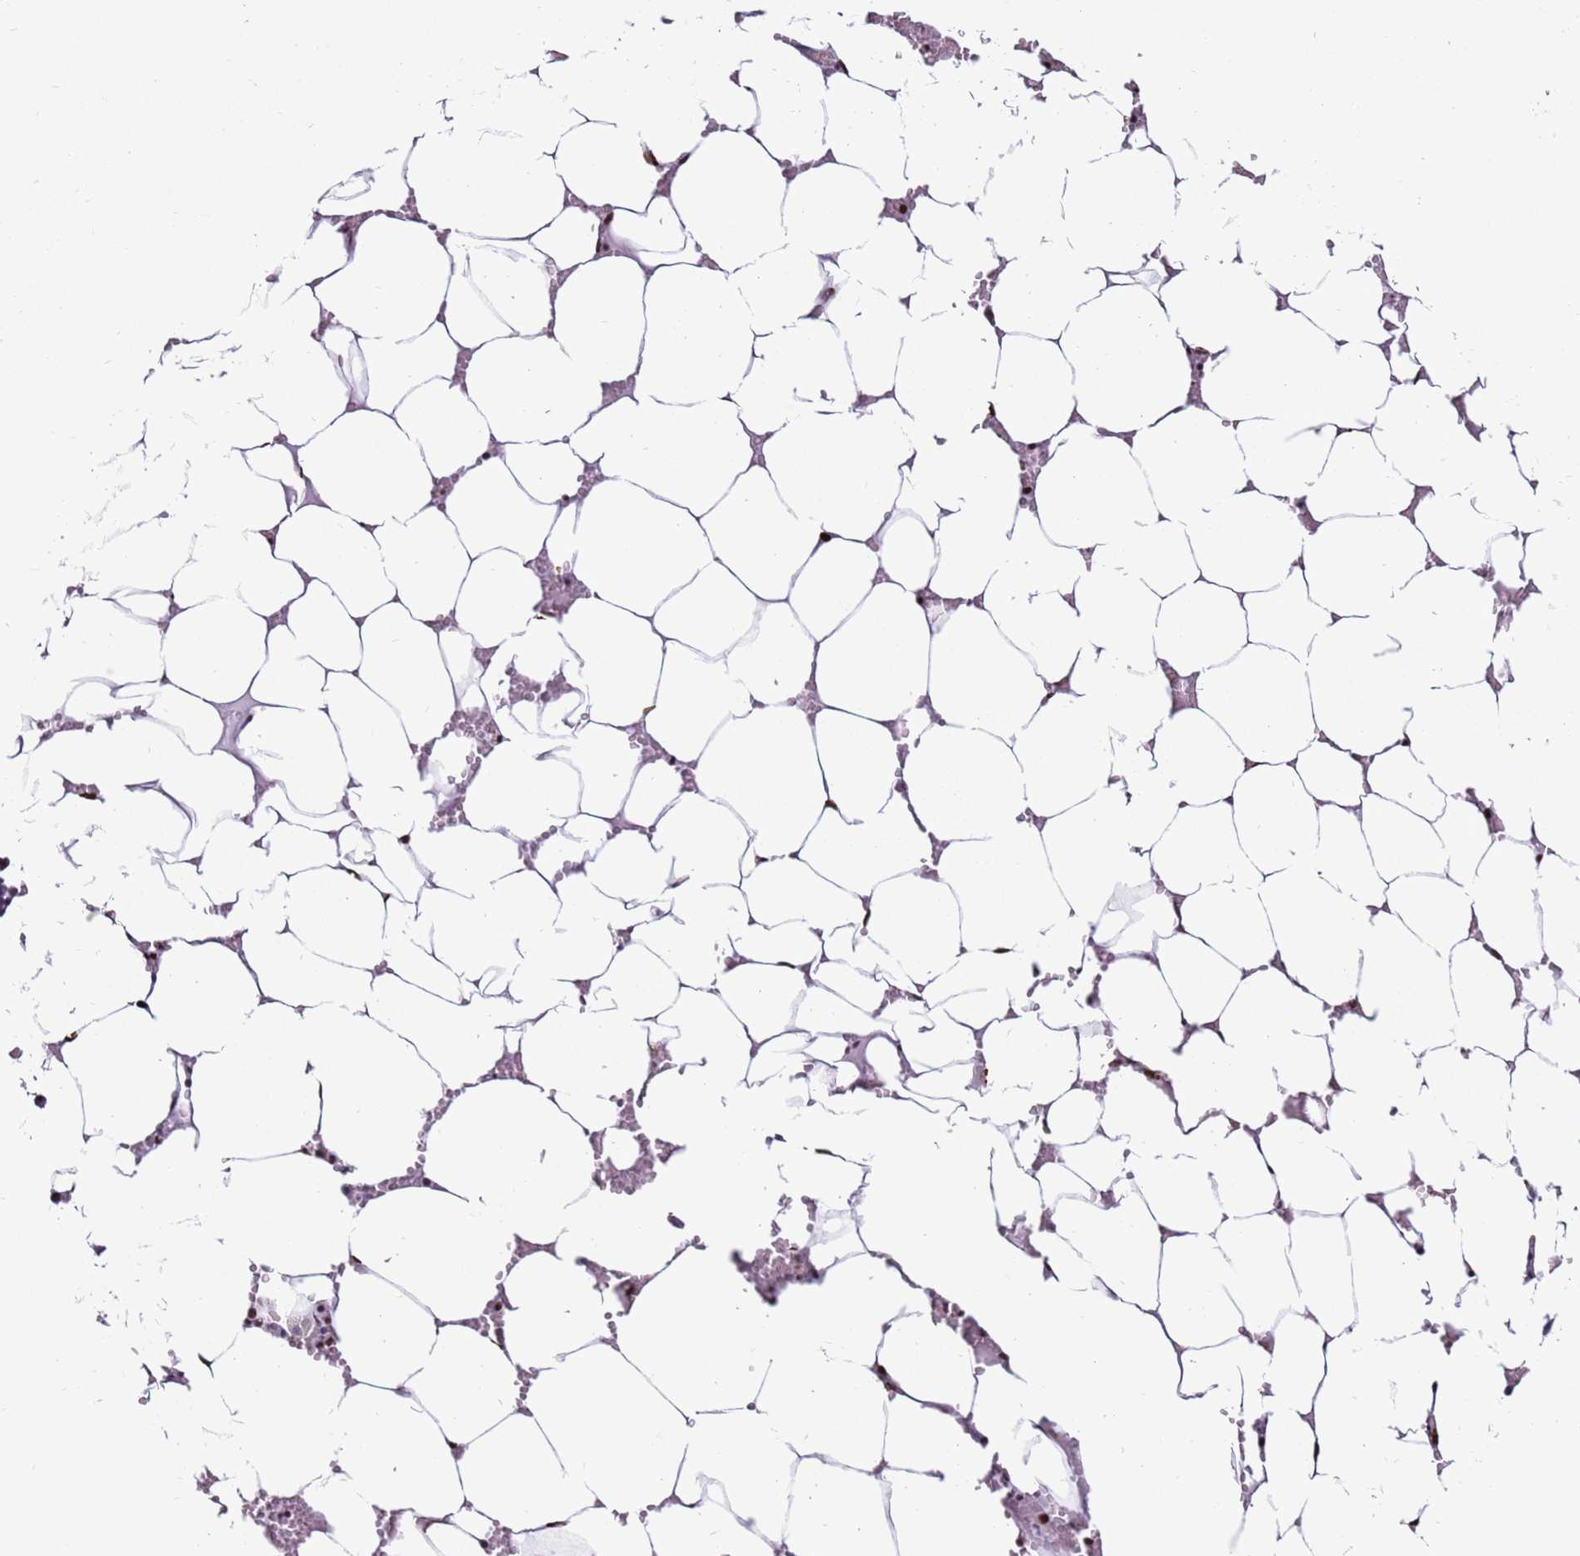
{"staining": {"intensity": "moderate", "quantity": "<25%", "location": "nuclear"}, "tissue": "bone marrow", "cell_type": "Hematopoietic cells", "image_type": "normal", "snomed": [{"axis": "morphology", "description": "Normal tissue, NOS"}, {"axis": "topography", "description": "Bone marrow"}], "caption": "Immunohistochemical staining of unremarkable bone marrow demonstrates <25% levels of moderate nuclear protein expression in approximately <25% of hematopoietic cells.", "gene": "KPNA4", "patient": {"sex": "male", "age": 70}}